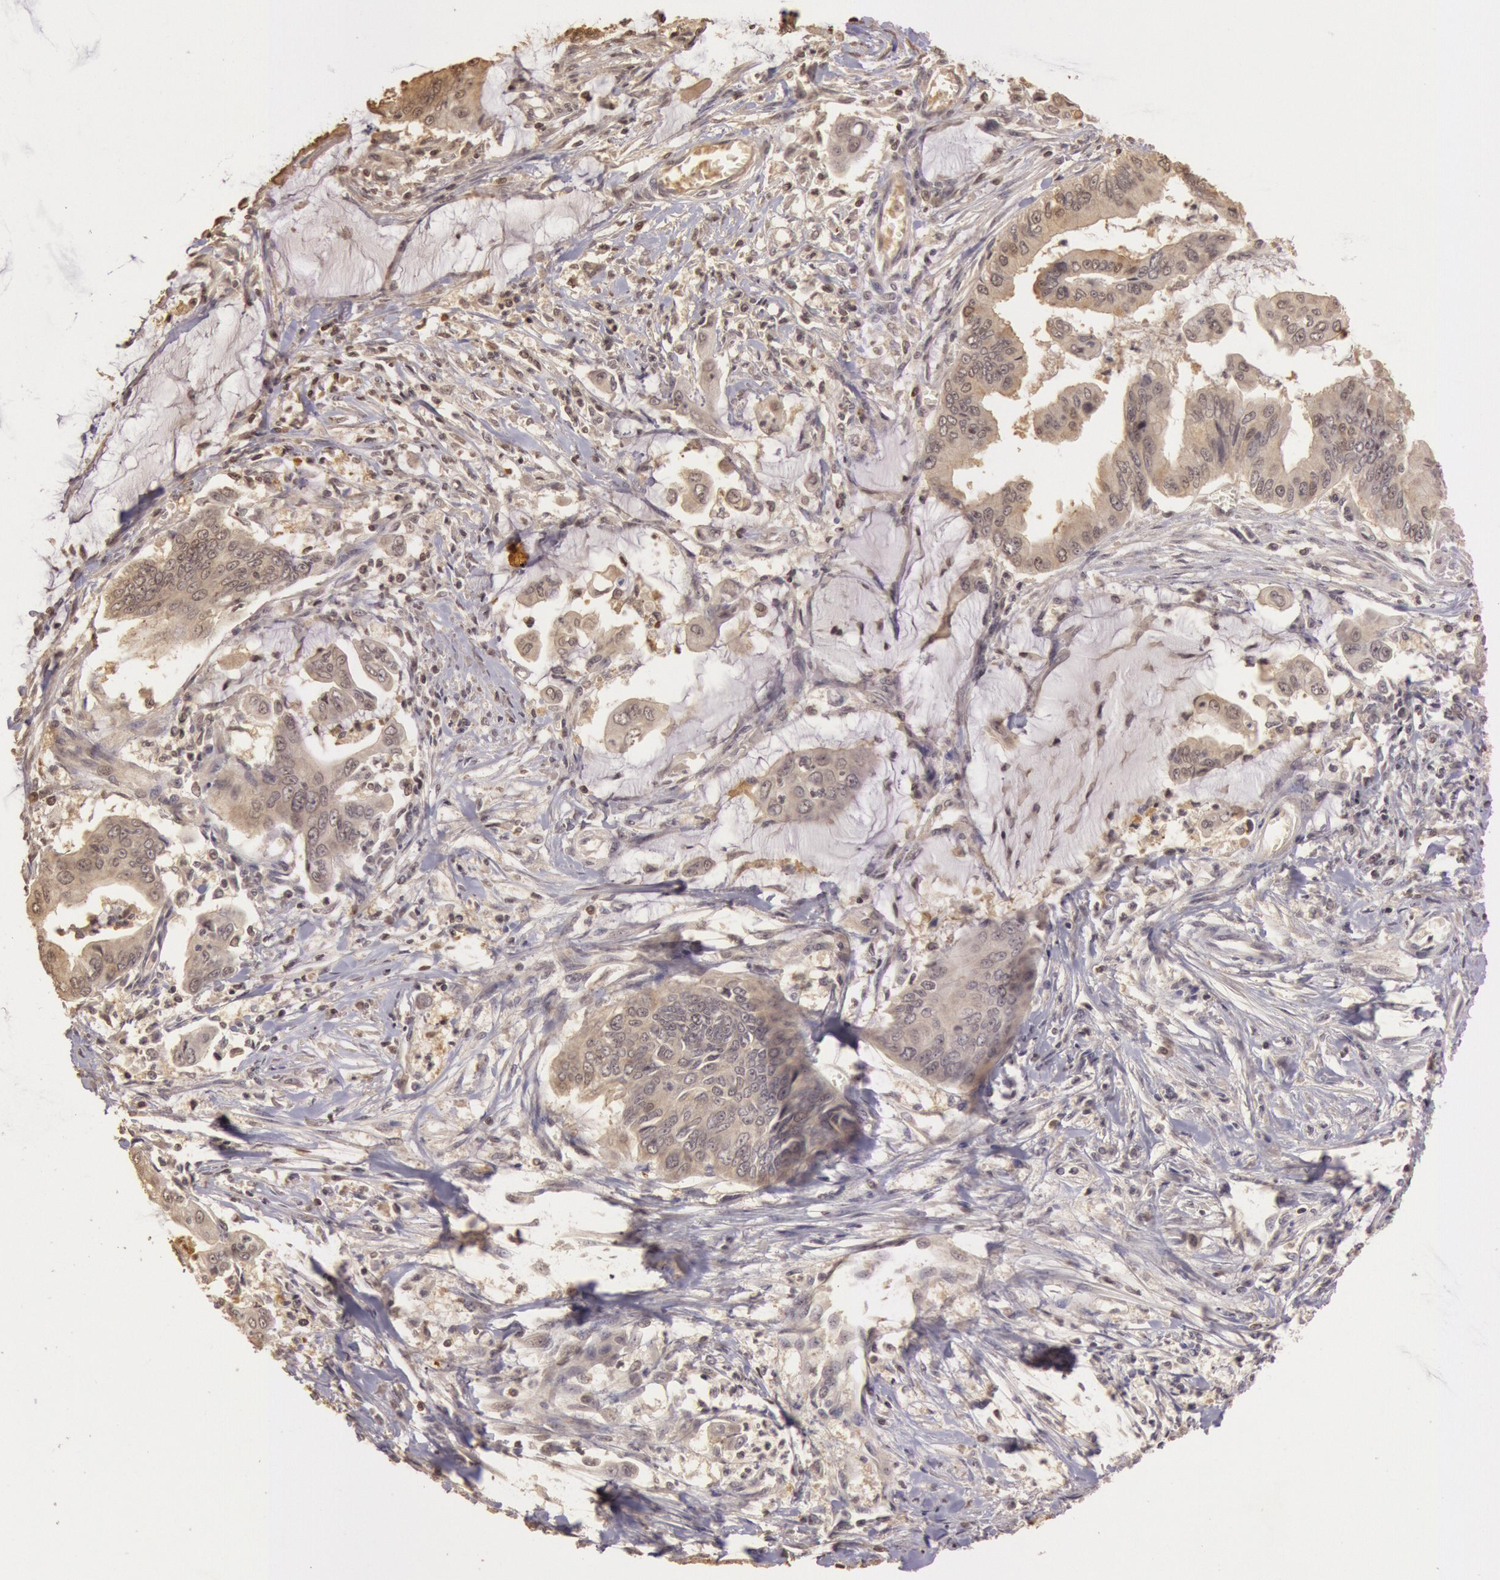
{"staining": {"intensity": "weak", "quantity": "25%-75%", "location": "cytoplasmic/membranous,nuclear"}, "tissue": "stomach cancer", "cell_type": "Tumor cells", "image_type": "cancer", "snomed": [{"axis": "morphology", "description": "Adenocarcinoma, NOS"}, {"axis": "topography", "description": "Stomach, upper"}], "caption": "Tumor cells display low levels of weak cytoplasmic/membranous and nuclear expression in about 25%-75% of cells in human adenocarcinoma (stomach).", "gene": "SOD1", "patient": {"sex": "male", "age": 80}}